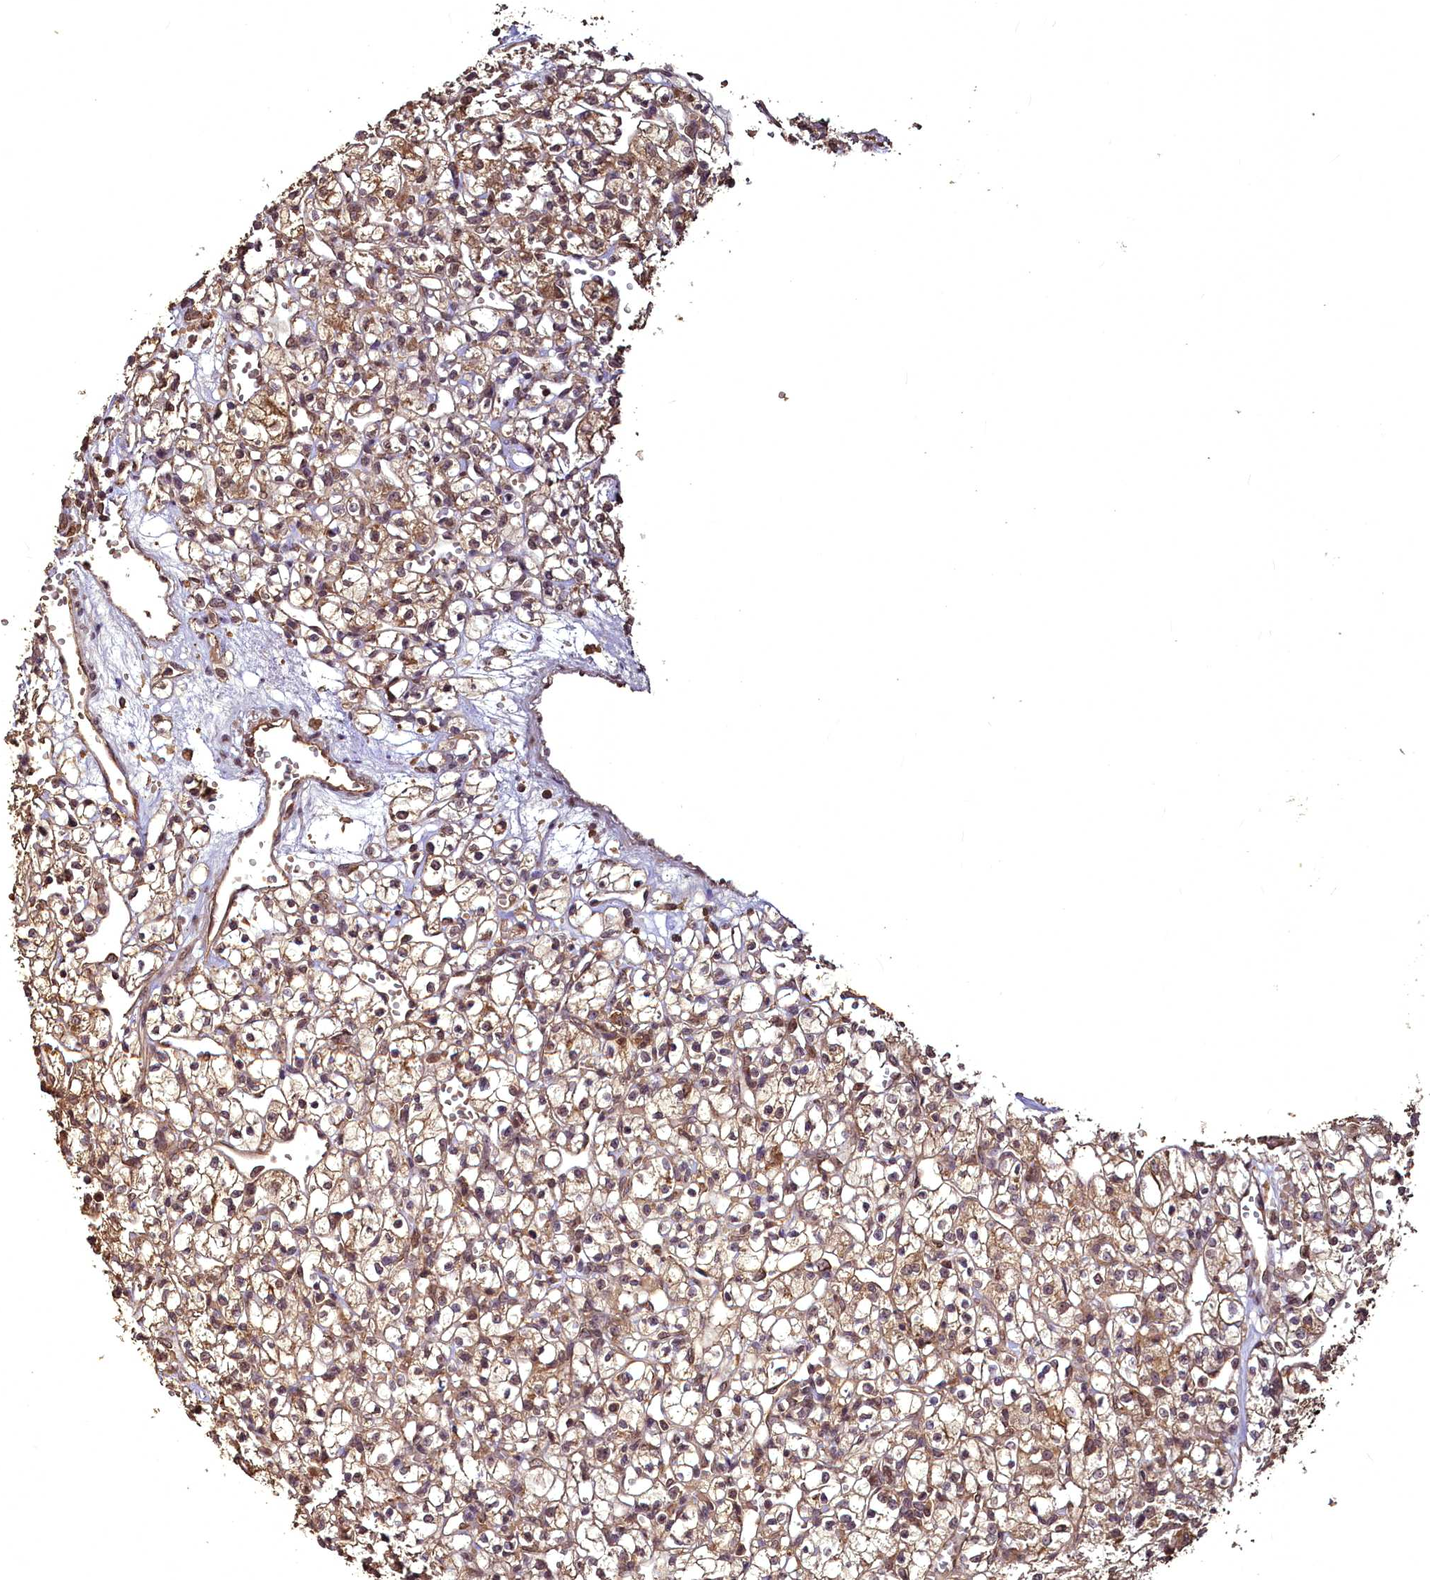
{"staining": {"intensity": "moderate", "quantity": ">75%", "location": "cytoplasmic/membranous,nuclear"}, "tissue": "renal cancer", "cell_type": "Tumor cells", "image_type": "cancer", "snomed": [{"axis": "morphology", "description": "Adenocarcinoma, NOS"}, {"axis": "topography", "description": "Kidney"}], "caption": "Protein analysis of adenocarcinoma (renal) tissue exhibits moderate cytoplasmic/membranous and nuclear expression in about >75% of tumor cells.", "gene": "VPS51", "patient": {"sex": "female", "age": 59}}